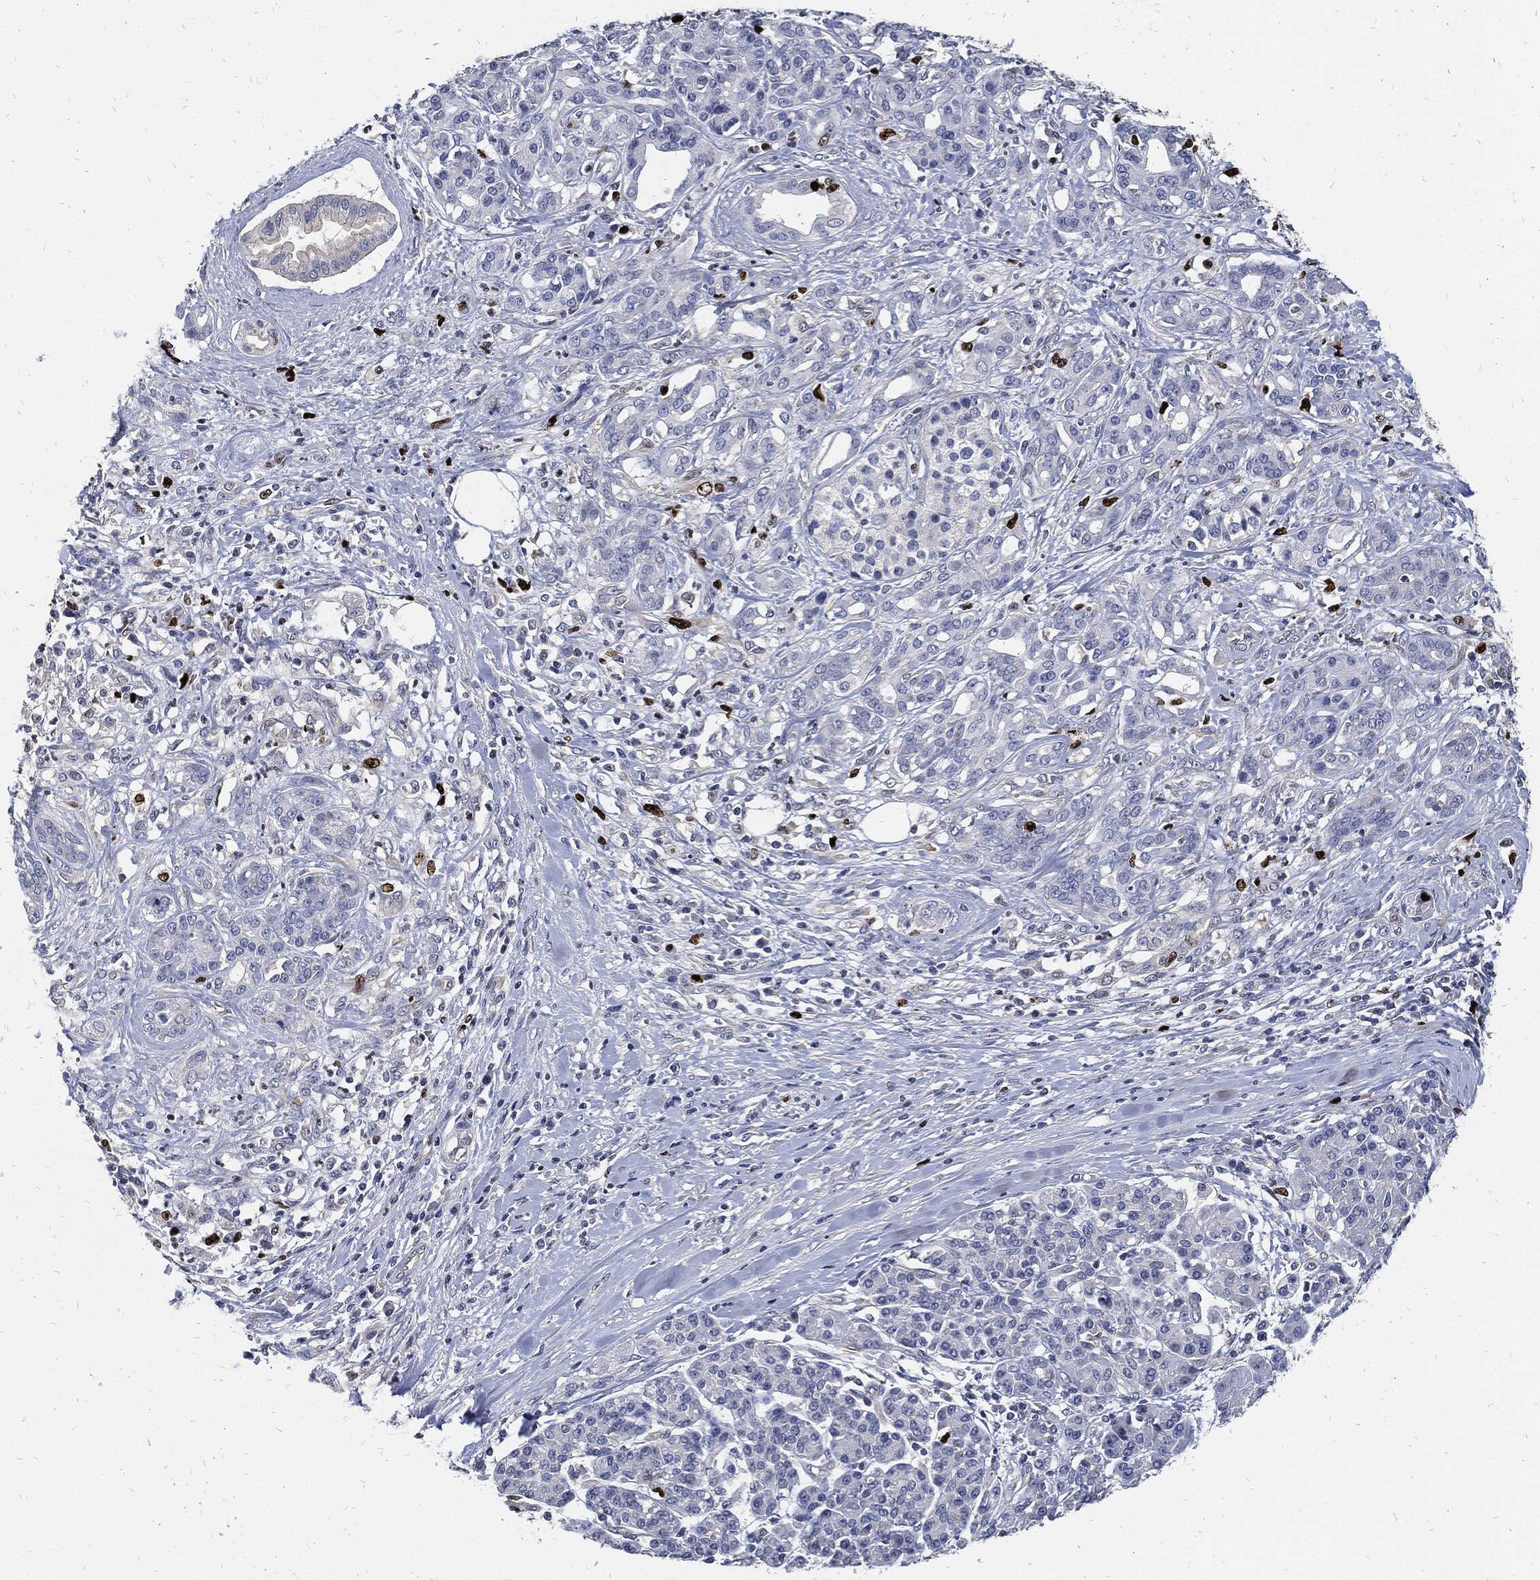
{"staining": {"intensity": "strong", "quantity": "<25%", "location": "nuclear"}, "tissue": "pancreatic cancer", "cell_type": "Tumor cells", "image_type": "cancer", "snomed": [{"axis": "morphology", "description": "Adenocarcinoma, NOS"}, {"axis": "topography", "description": "Pancreas"}], "caption": "Protein expression analysis of human adenocarcinoma (pancreatic) reveals strong nuclear staining in approximately <25% of tumor cells.", "gene": "MKI67", "patient": {"sex": "female", "age": 56}}